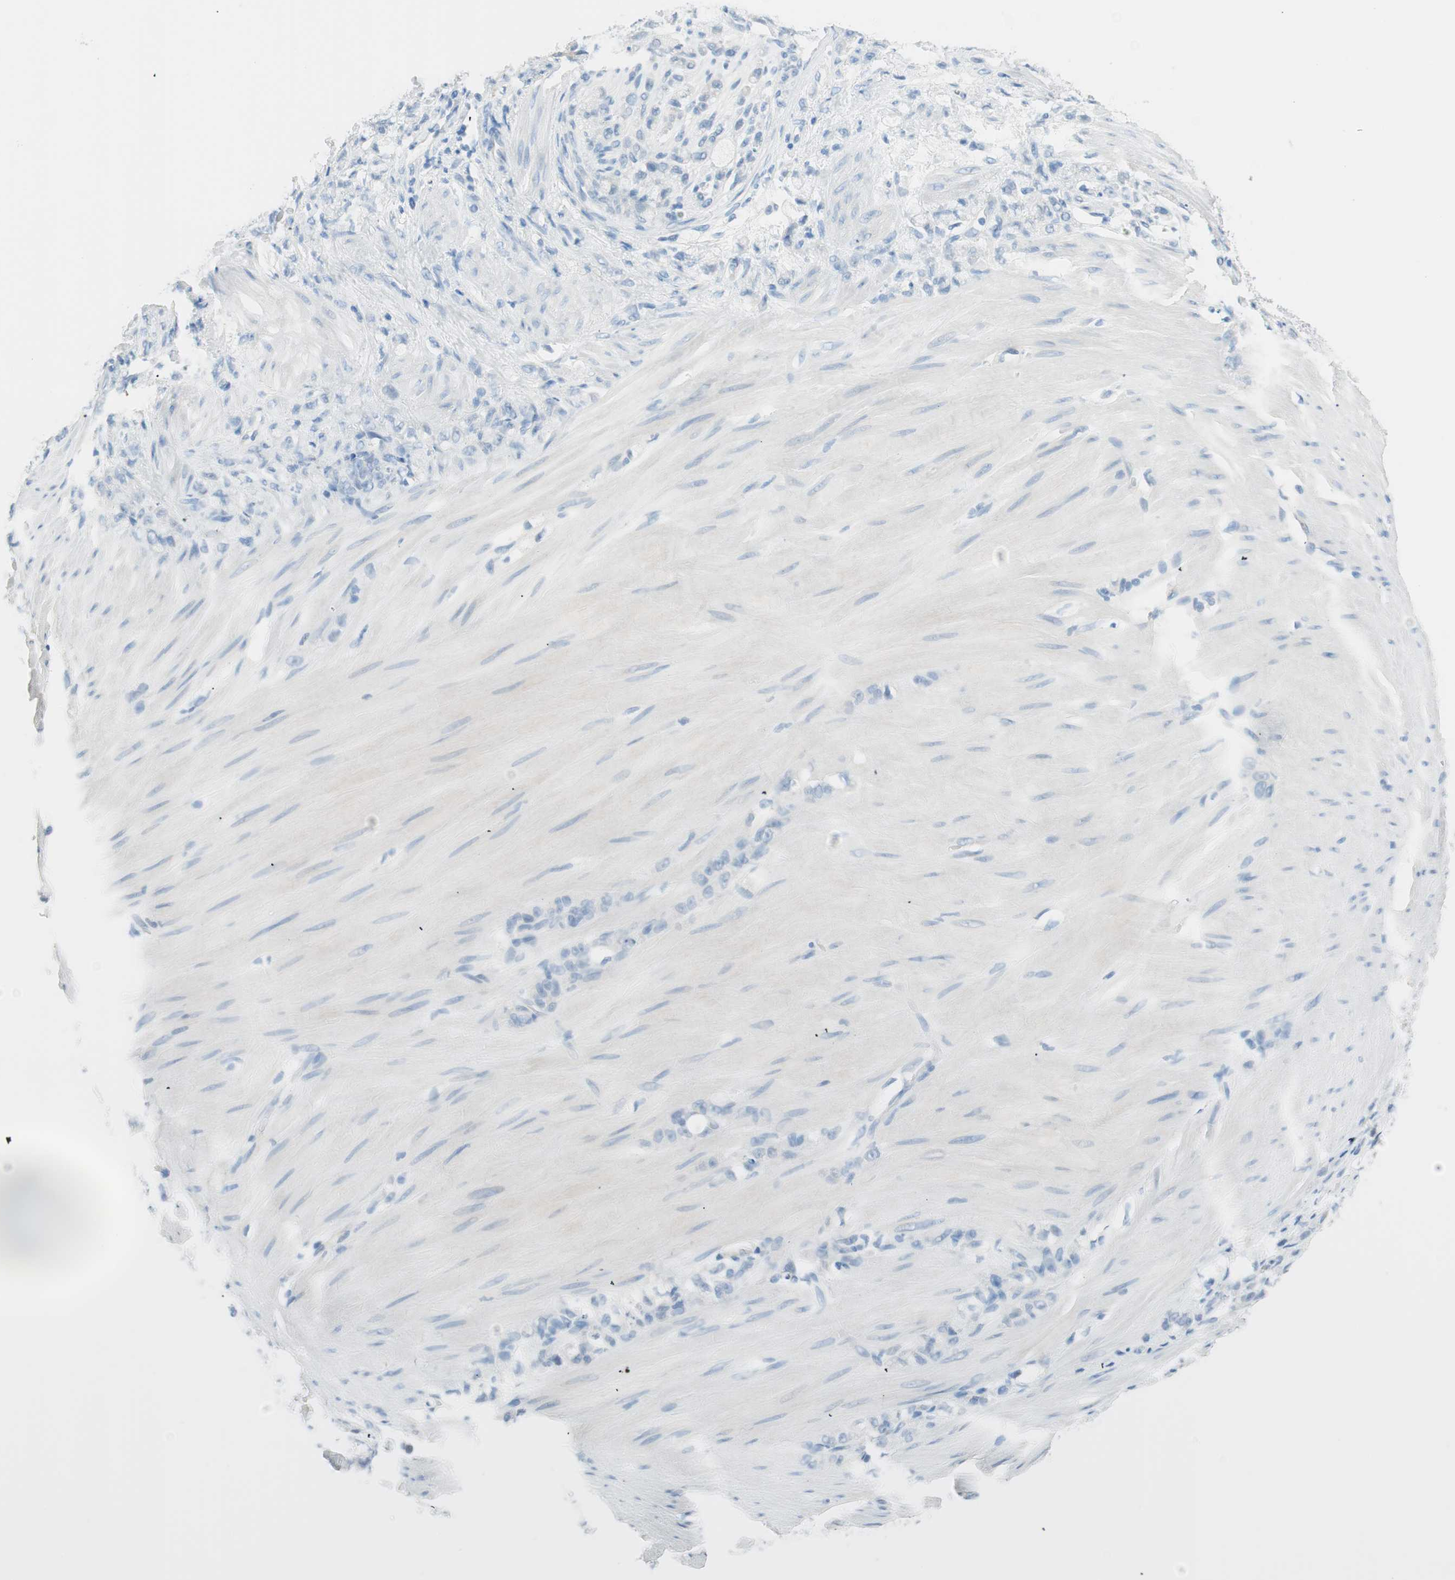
{"staining": {"intensity": "negative", "quantity": "none", "location": "none"}, "tissue": "stomach cancer", "cell_type": "Tumor cells", "image_type": "cancer", "snomed": [{"axis": "morphology", "description": "Adenocarcinoma, NOS"}, {"axis": "topography", "description": "Stomach"}], "caption": "Protein analysis of stomach cancer (adenocarcinoma) exhibits no significant expression in tumor cells.", "gene": "TNFRSF13C", "patient": {"sex": "male", "age": 82}}